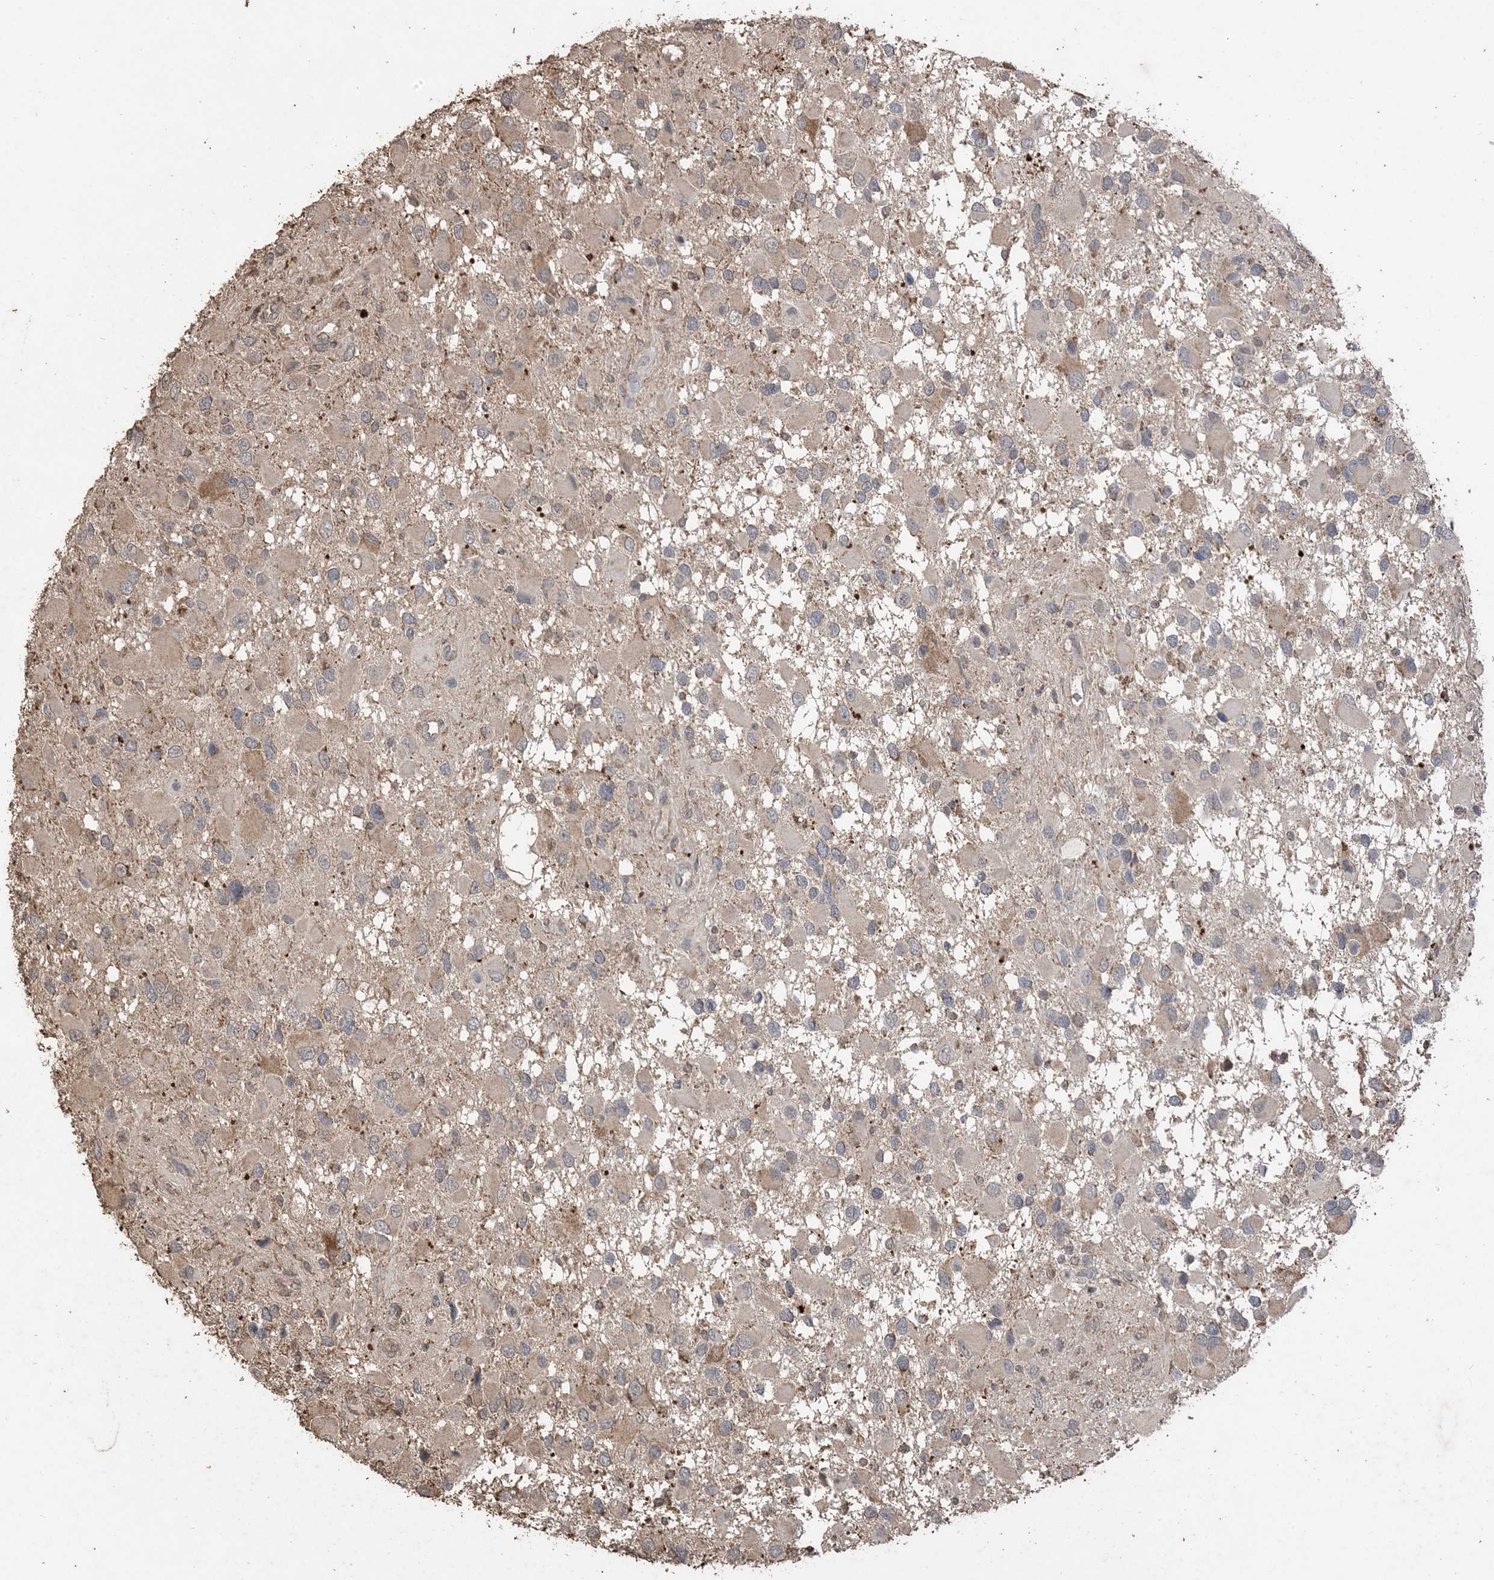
{"staining": {"intensity": "weak", "quantity": "25%-75%", "location": "cytoplasmic/membranous"}, "tissue": "glioma", "cell_type": "Tumor cells", "image_type": "cancer", "snomed": [{"axis": "morphology", "description": "Glioma, malignant, High grade"}, {"axis": "topography", "description": "Brain"}], "caption": "High-grade glioma (malignant) stained with a brown dye reveals weak cytoplasmic/membranous positive staining in about 25%-75% of tumor cells.", "gene": "HPS4", "patient": {"sex": "male", "age": 53}}